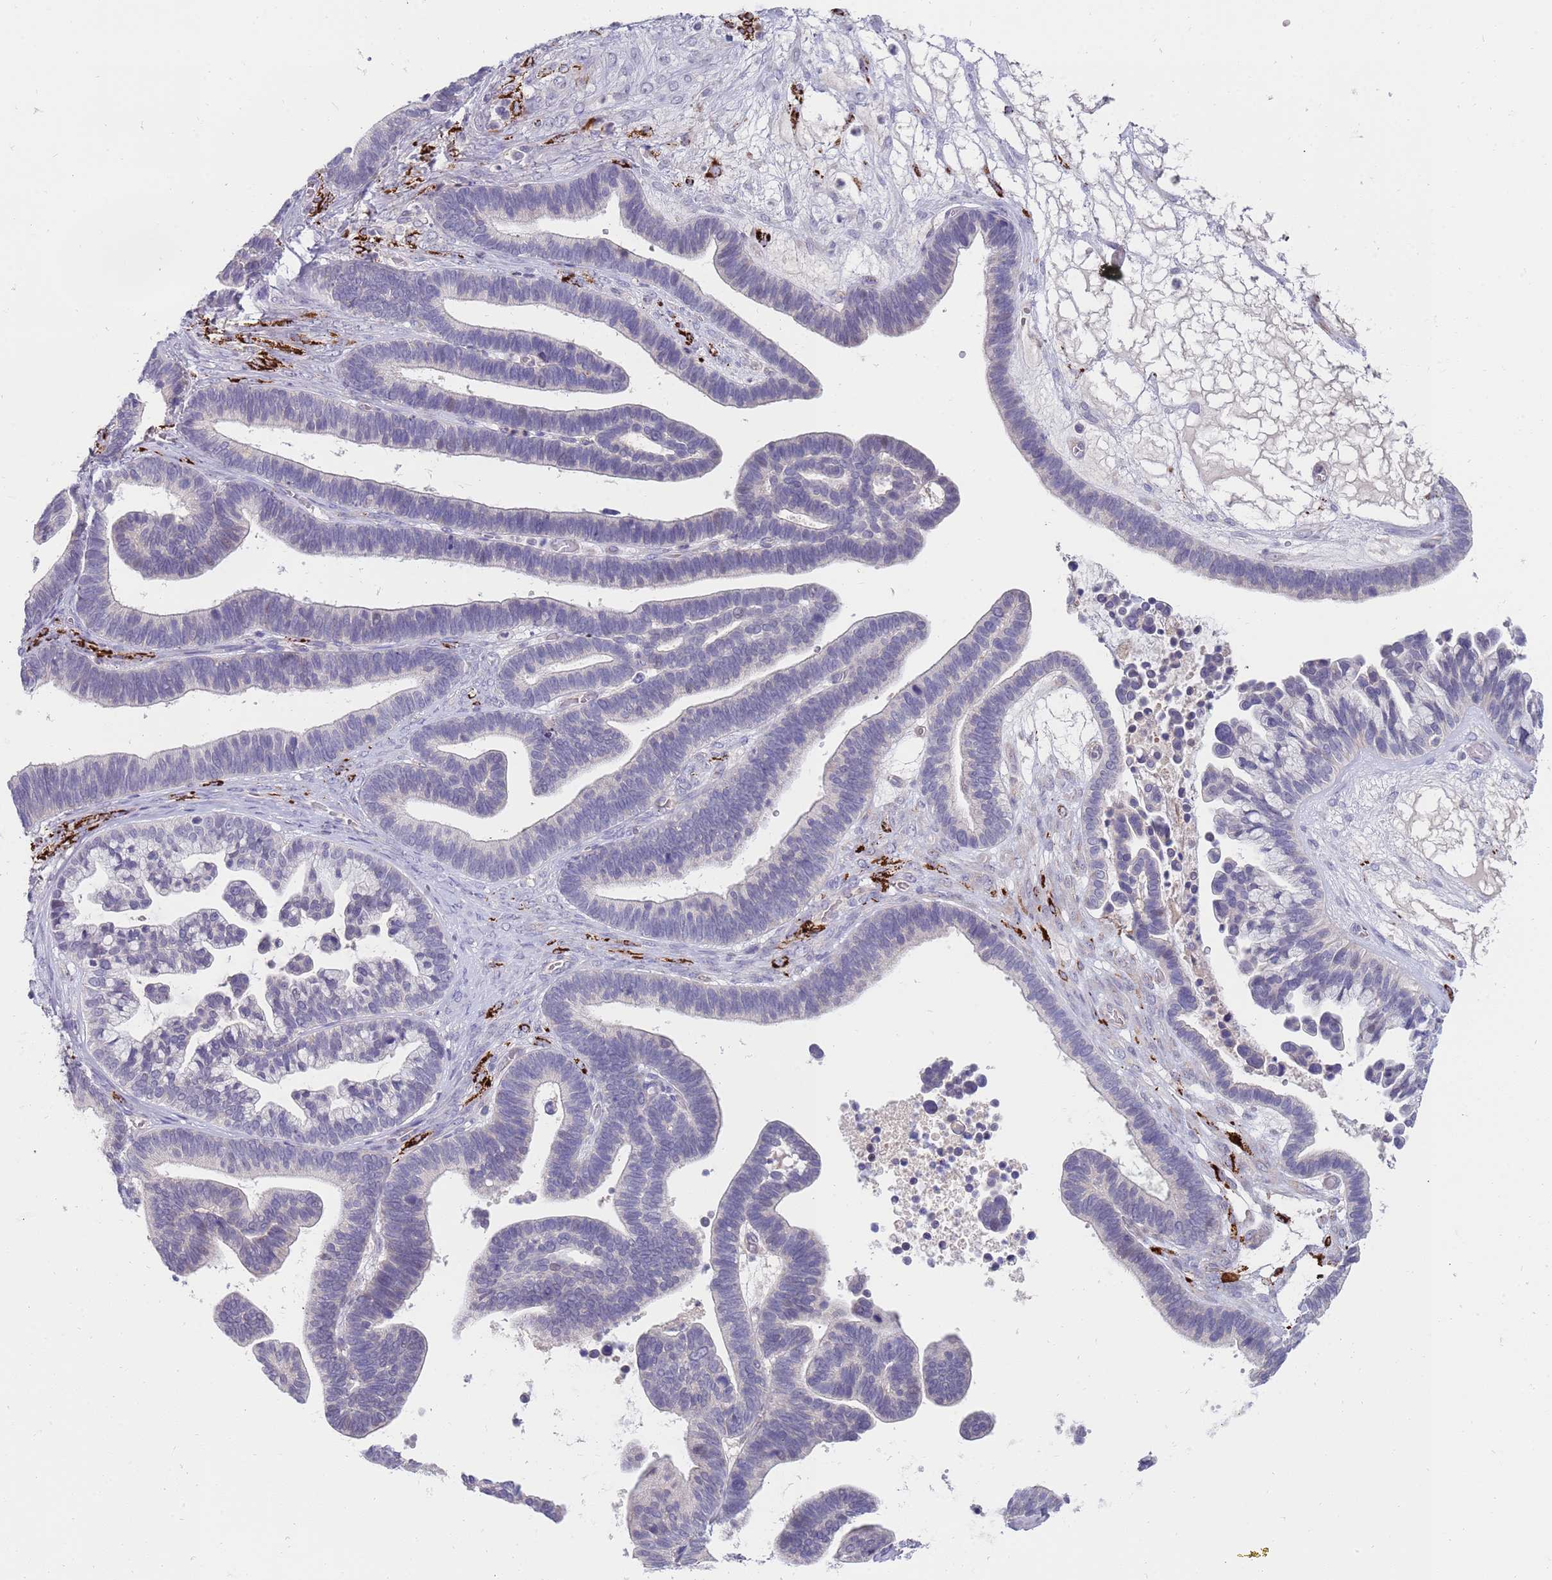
{"staining": {"intensity": "negative", "quantity": "none", "location": "none"}, "tissue": "ovarian cancer", "cell_type": "Tumor cells", "image_type": "cancer", "snomed": [{"axis": "morphology", "description": "Cystadenocarcinoma, serous, NOS"}, {"axis": "topography", "description": "Ovary"}], "caption": "Immunohistochemistry (IHC) of ovarian cancer demonstrates no staining in tumor cells. (IHC, brightfield microscopy, high magnification).", "gene": "STK25", "patient": {"sex": "female", "age": 56}}